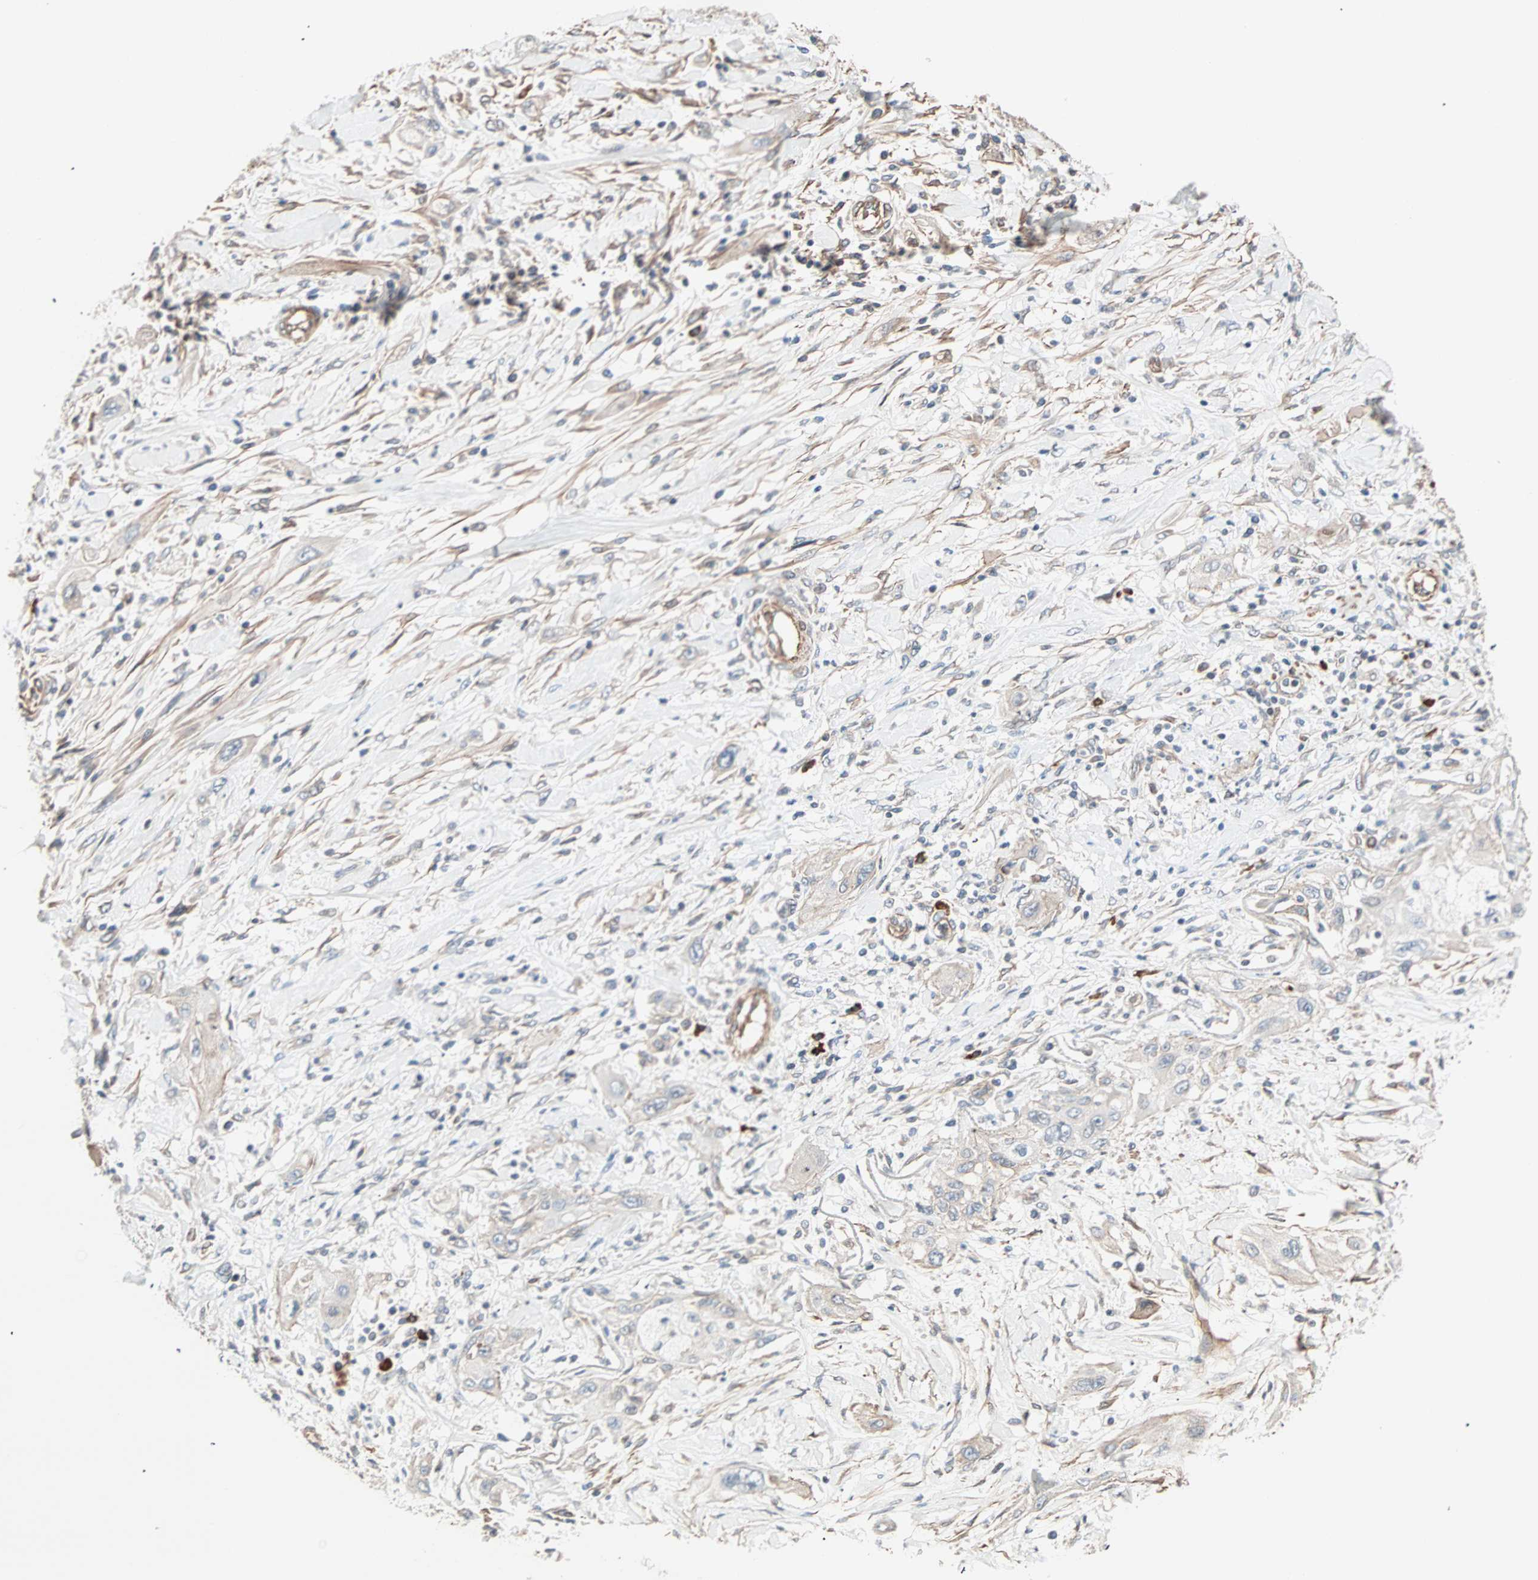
{"staining": {"intensity": "weak", "quantity": ">75%", "location": "cytoplasmic/membranous"}, "tissue": "lung cancer", "cell_type": "Tumor cells", "image_type": "cancer", "snomed": [{"axis": "morphology", "description": "Squamous cell carcinoma, NOS"}, {"axis": "topography", "description": "Lung"}], "caption": "Protein expression analysis of human lung squamous cell carcinoma reveals weak cytoplasmic/membranous expression in approximately >75% of tumor cells.", "gene": "ALG5", "patient": {"sex": "female", "age": 47}}